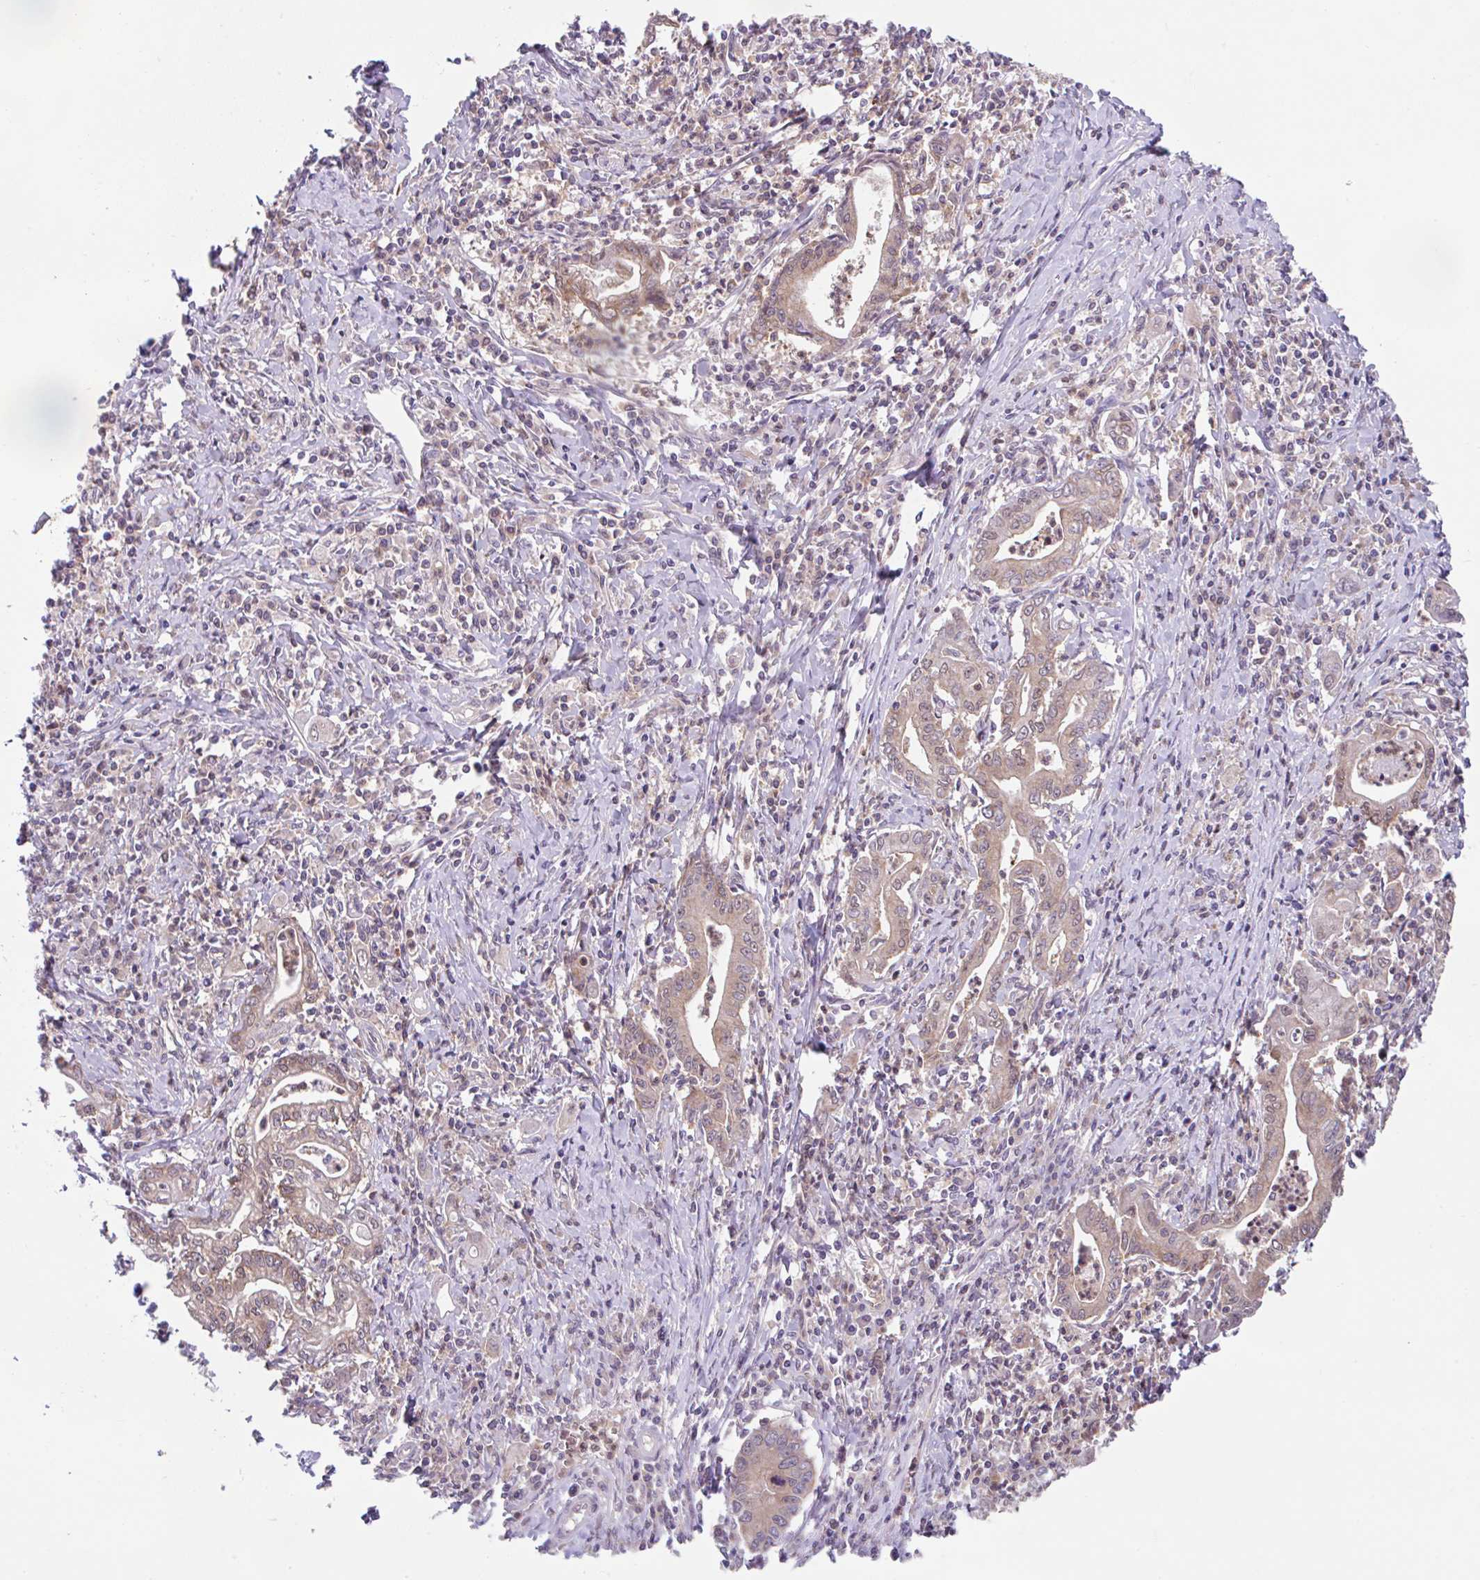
{"staining": {"intensity": "moderate", "quantity": ">75%", "location": "cytoplasmic/membranous"}, "tissue": "stomach cancer", "cell_type": "Tumor cells", "image_type": "cancer", "snomed": [{"axis": "morphology", "description": "Adenocarcinoma, NOS"}, {"axis": "topography", "description": "Stomach, upper"}], "caption": "About >75% of tumor cells in human adenocarcinoma (stomach) show moderate cytoplasmic/membranous protein staining as visualized by brown immunohistochemical staining.", "gene": "RALBP1", "patient": {"sex": "female", "age": 79}}